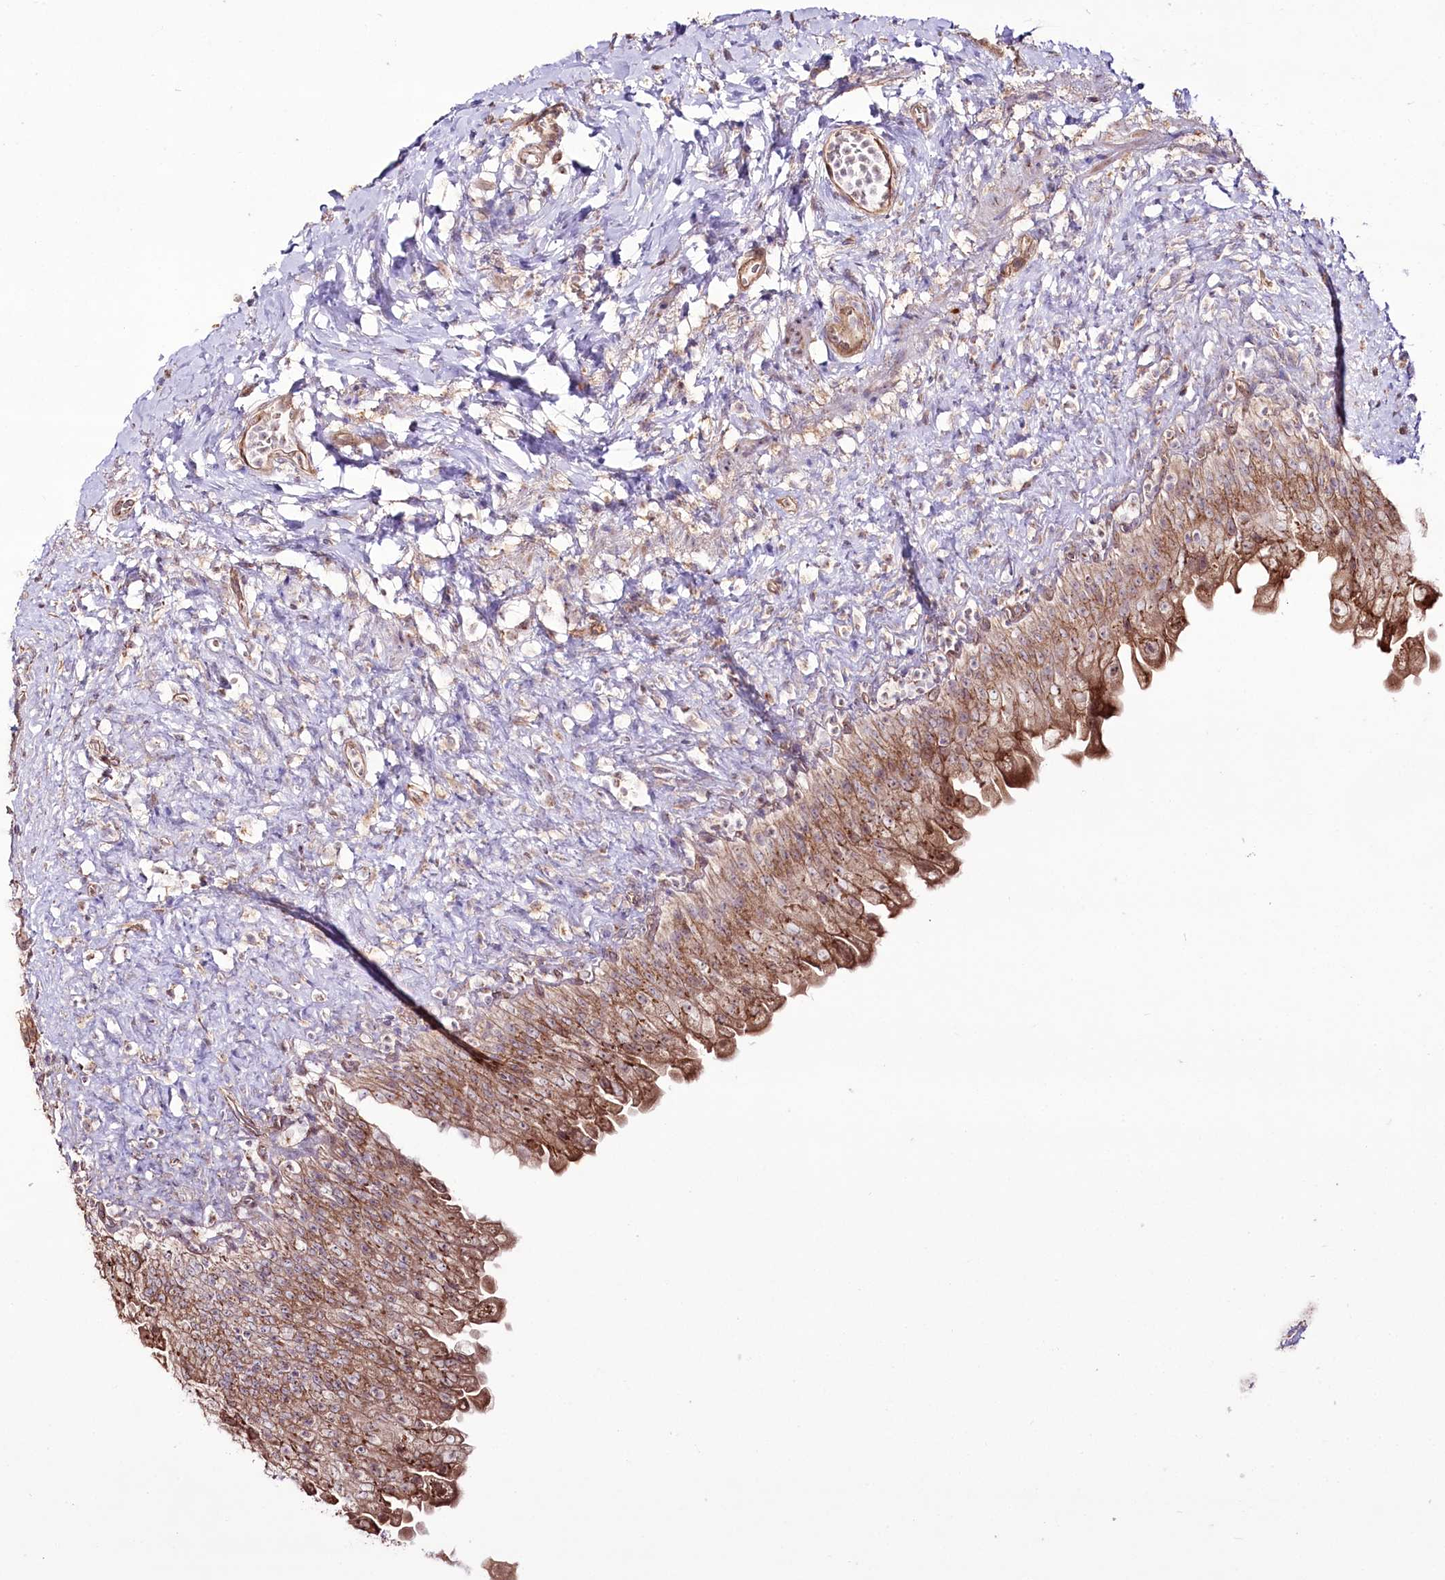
{"staining": {"intensity": "moderate", "quantity": ">75%", "location": "cytoplasmic/membranous"}, "tissue": "urinary bladder", "cell_type": "Urothelial cells", "image_type": "normal", "snomed": [{"axis": "morphology", "description": "Normal tissue, NOS"}, {"axis": "topography", "description": "Urinary bladder"}], "caption": "Immunohistochemistry (DAB (3,3'-diaminobenzidine)) staining of unremarkable urinary bladder shows moderate cytoplasmic/membranous protein positivity in approximately >75% of urothelial cells.", "gene": "REXO2", "patient": {"sex": "female", "age": 27}}